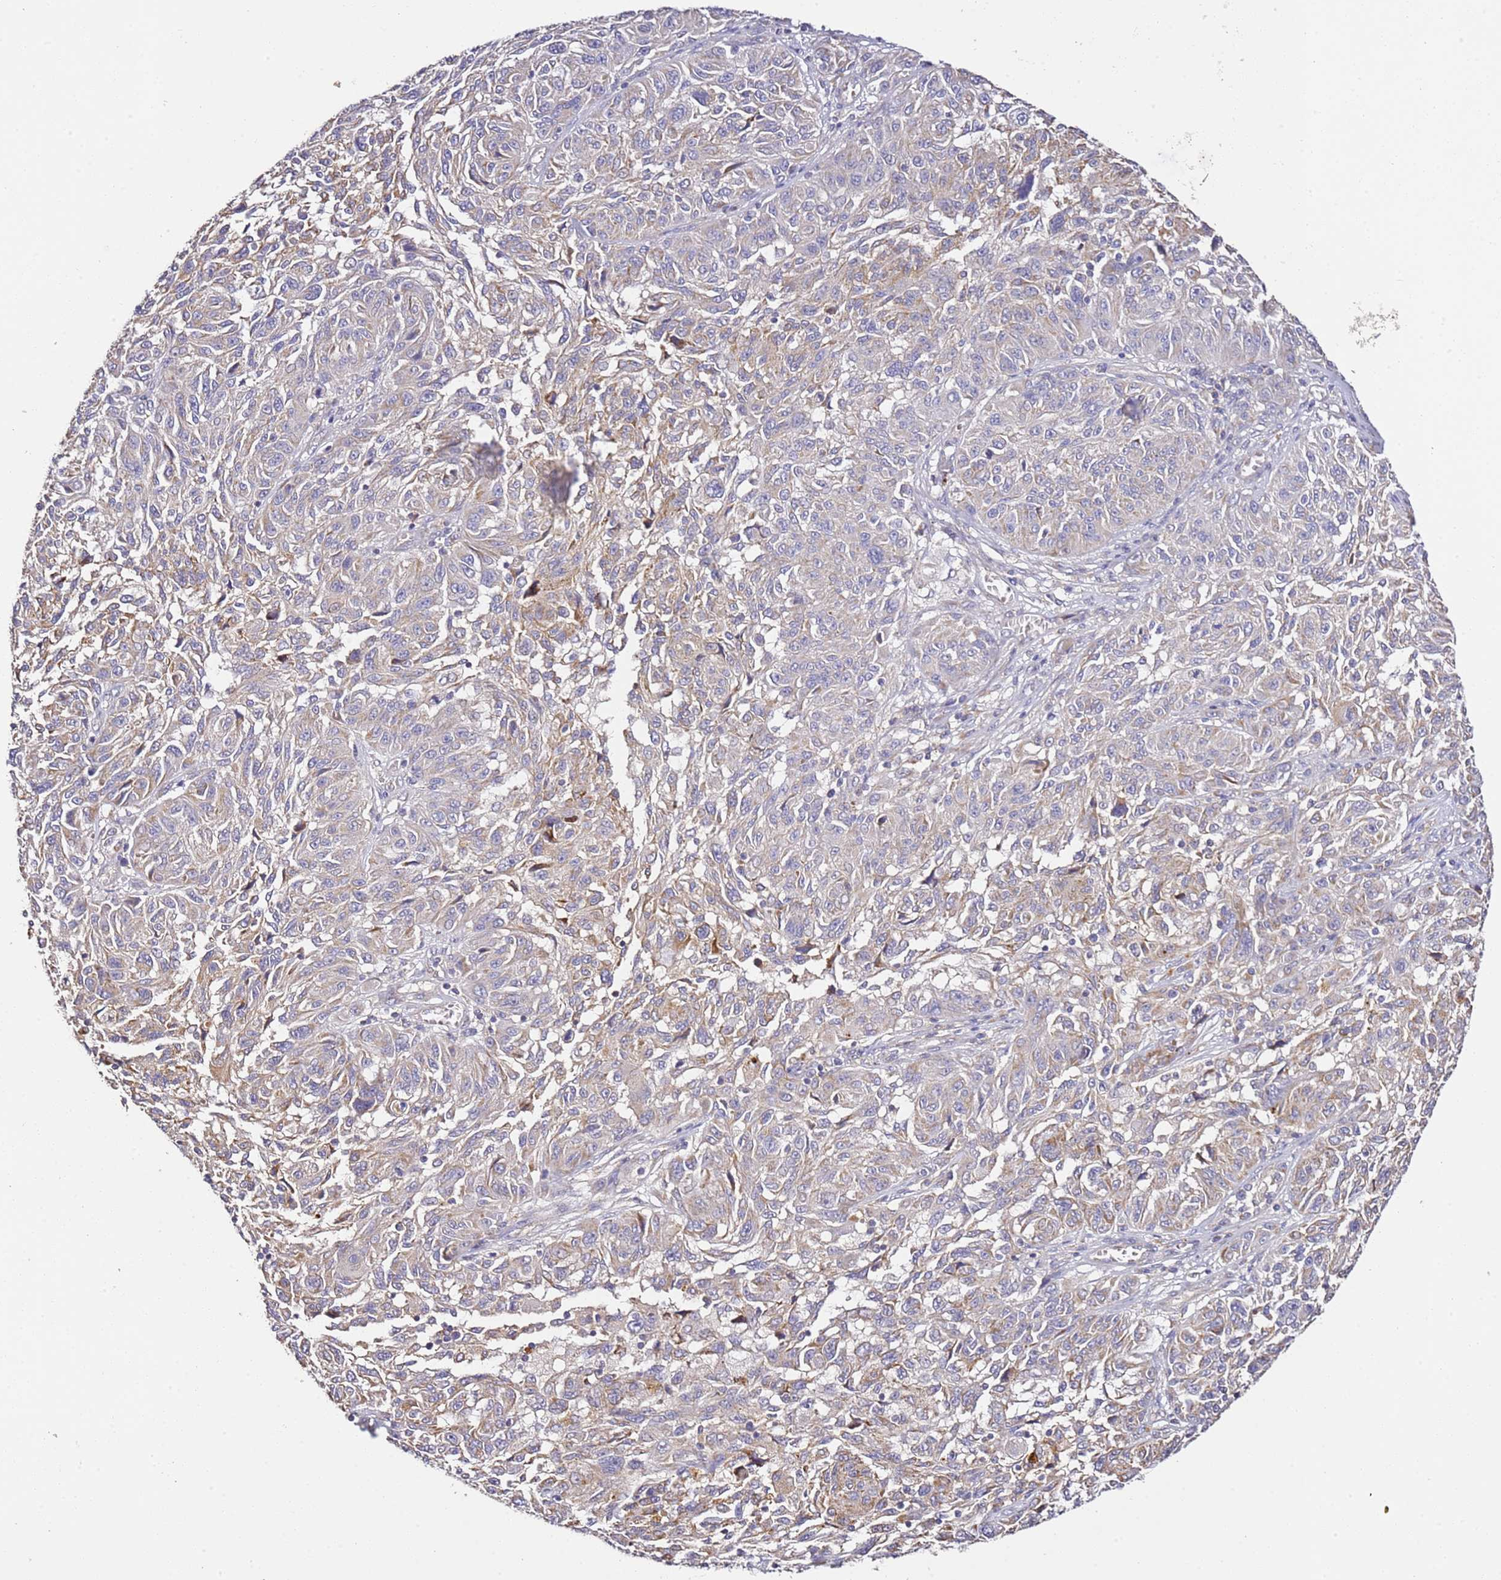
{"staining": {"intensity": "weak", "quantity": "<25%", "location": "cytoplasmic/membranous"}, "tissue": "melanoma", "cell_type": "Tumor cells", "image_type": "cancer", "snomed": [{"axis": "morphology", "description": "Malignant melanoma, NOS"}, {"axis": "topography", "description": "Skin"}], "caption": "An immunohistochemistry micrograph of melanoma is shown. There is no staining in tumor cells of melanoma. Brightfield microscopy of IHC stained with DAB (3,3'-diaminobenzidine) (brown) and hematoxylin (blue), captured at high magnification.", "gene": "OR2B11", "patient": {"sex": "male", "age": 53}}